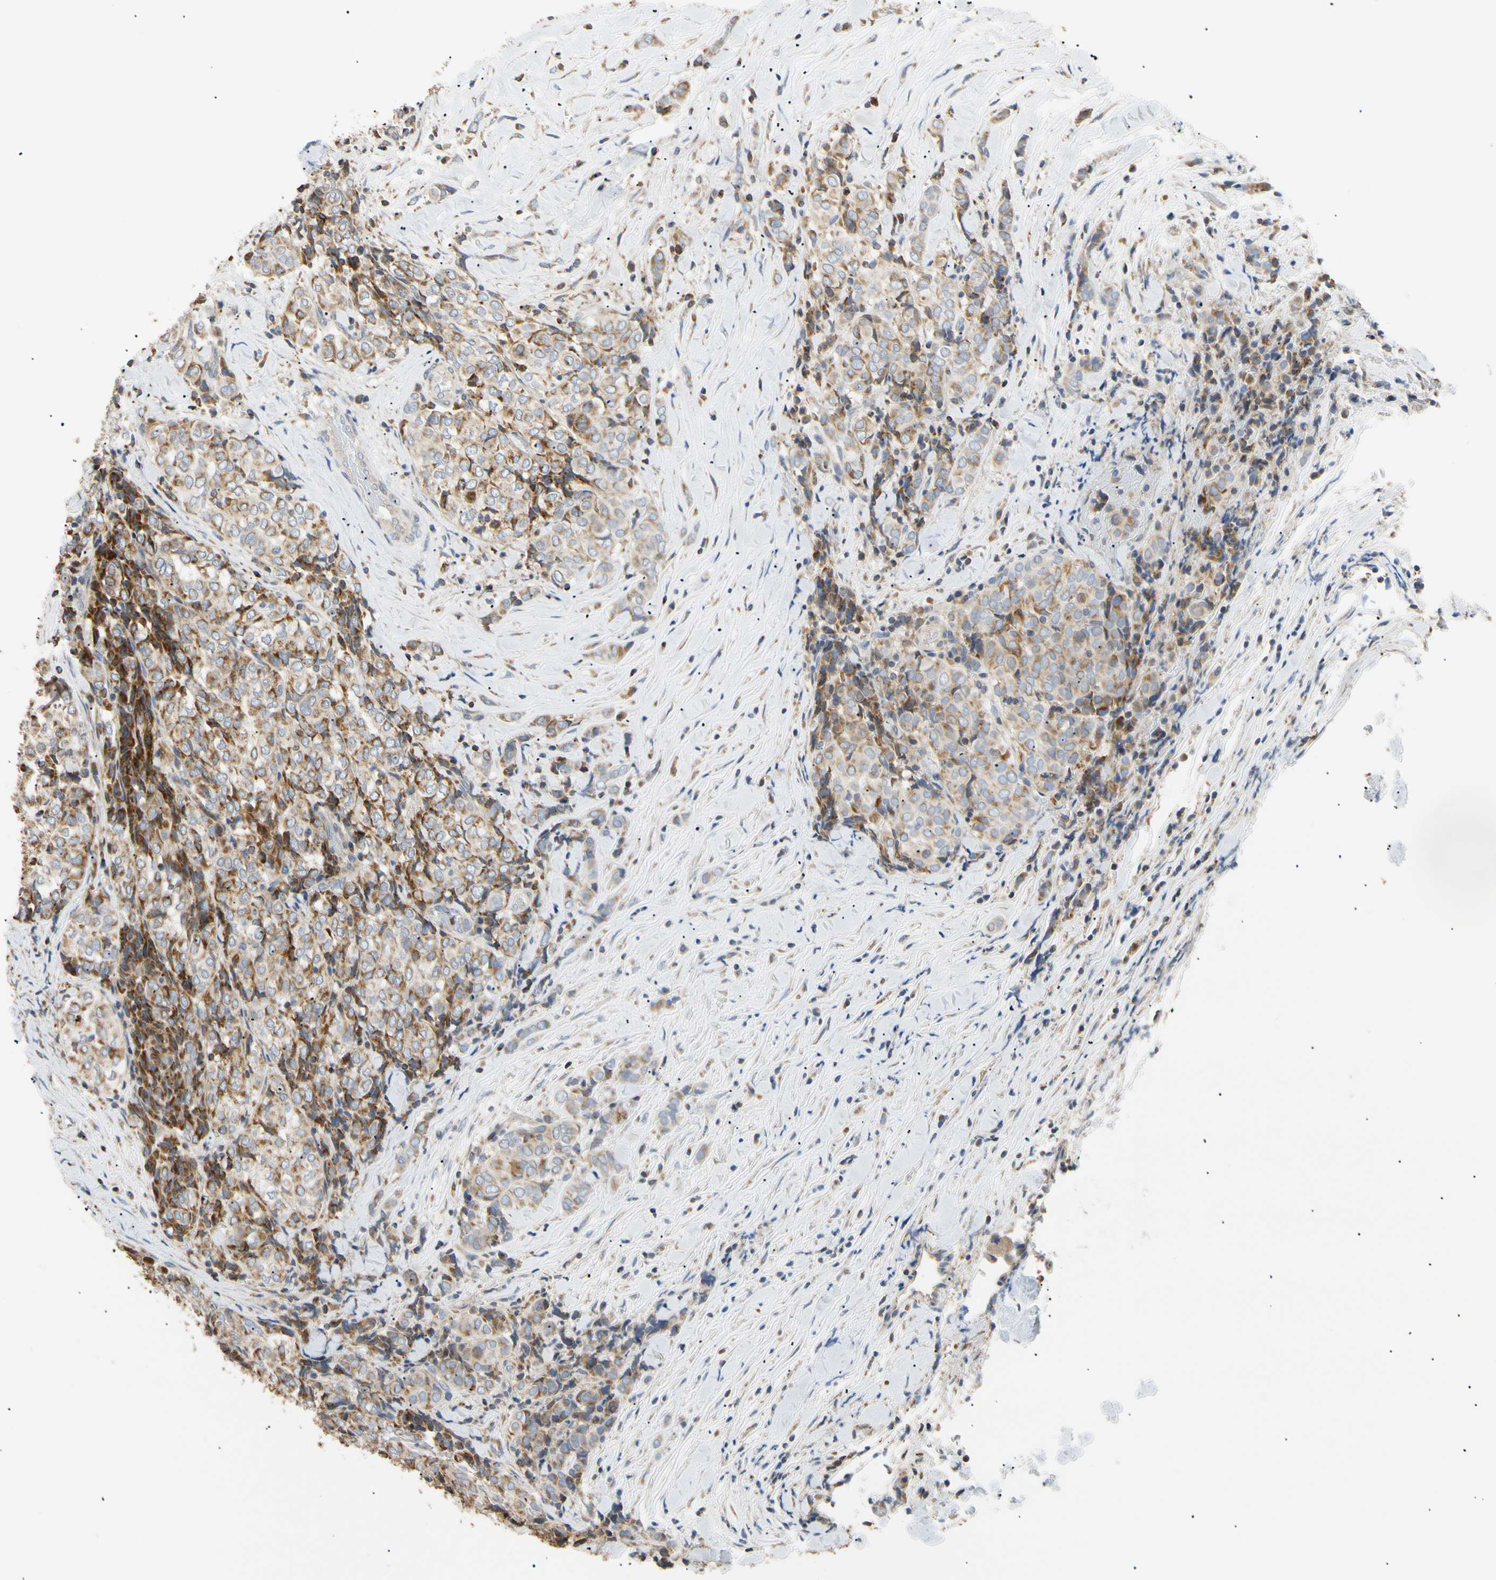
{"staining": {"intensity": "moderate", "quantity": "<25%", "location": "cytoplasmic/membranous"}, "tissue": "thyroid cancer", "cell_type": "Tumor cells", "image_type": "cancer", "snomed": [{"axis": "morphology", "description": "Normal tissue, NOS"}, {"axis": "morphology", "description": "Papillary adenocarcinoma, NOS"}, {"axis": "topography", "description": "Thyroid gland"}], "caption": "Immunohistochemical staining of human papillary adenocarcinoma (thyroid) reveals low levels of moderate cytoplasmic/membranous protein staining in about <25% of tumor cells.", "gene": "PLGRKT", "patient": {"sex": "female", "age": 30}}